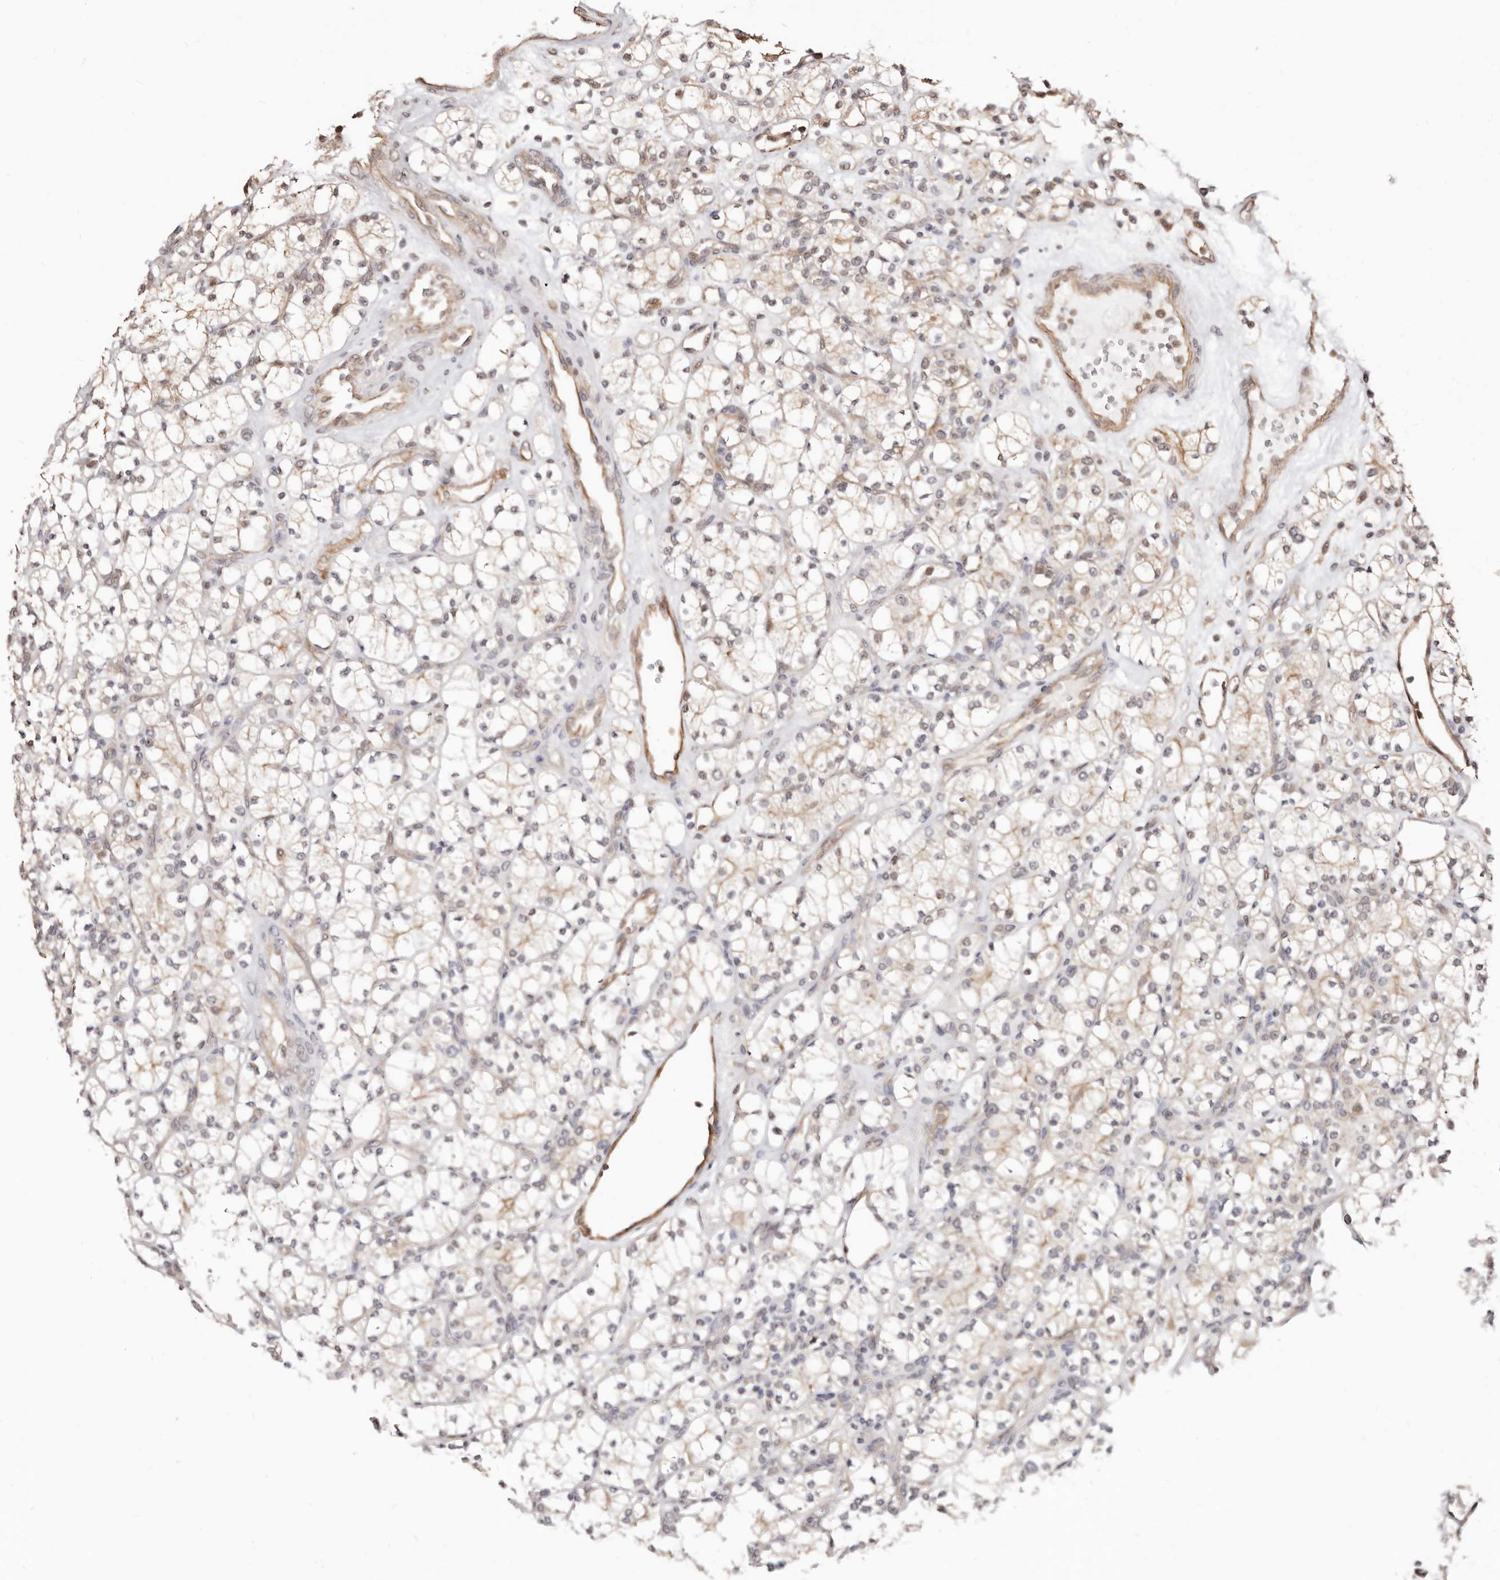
{"staining": {"intensity": "weak", "quantity": "<25%", "location": "cytoplasmic/membranous"}, "tissue": "renal cancer", "cell_type": "Tumor cells", "image_type": "cancer", "snomed": [{"axis": "morphology", "description": "Adenocarcinoma, NOS"}, {"axis": "topography", "description": "Kidney"}], "caption": "This is a micrograph of immunohistochemistry staining of renal cancer (adenocarcinoma), which shows no expression in tumor cells.", "gene": "TRIP13", "patient": {"sex": "male", "age": 77}}